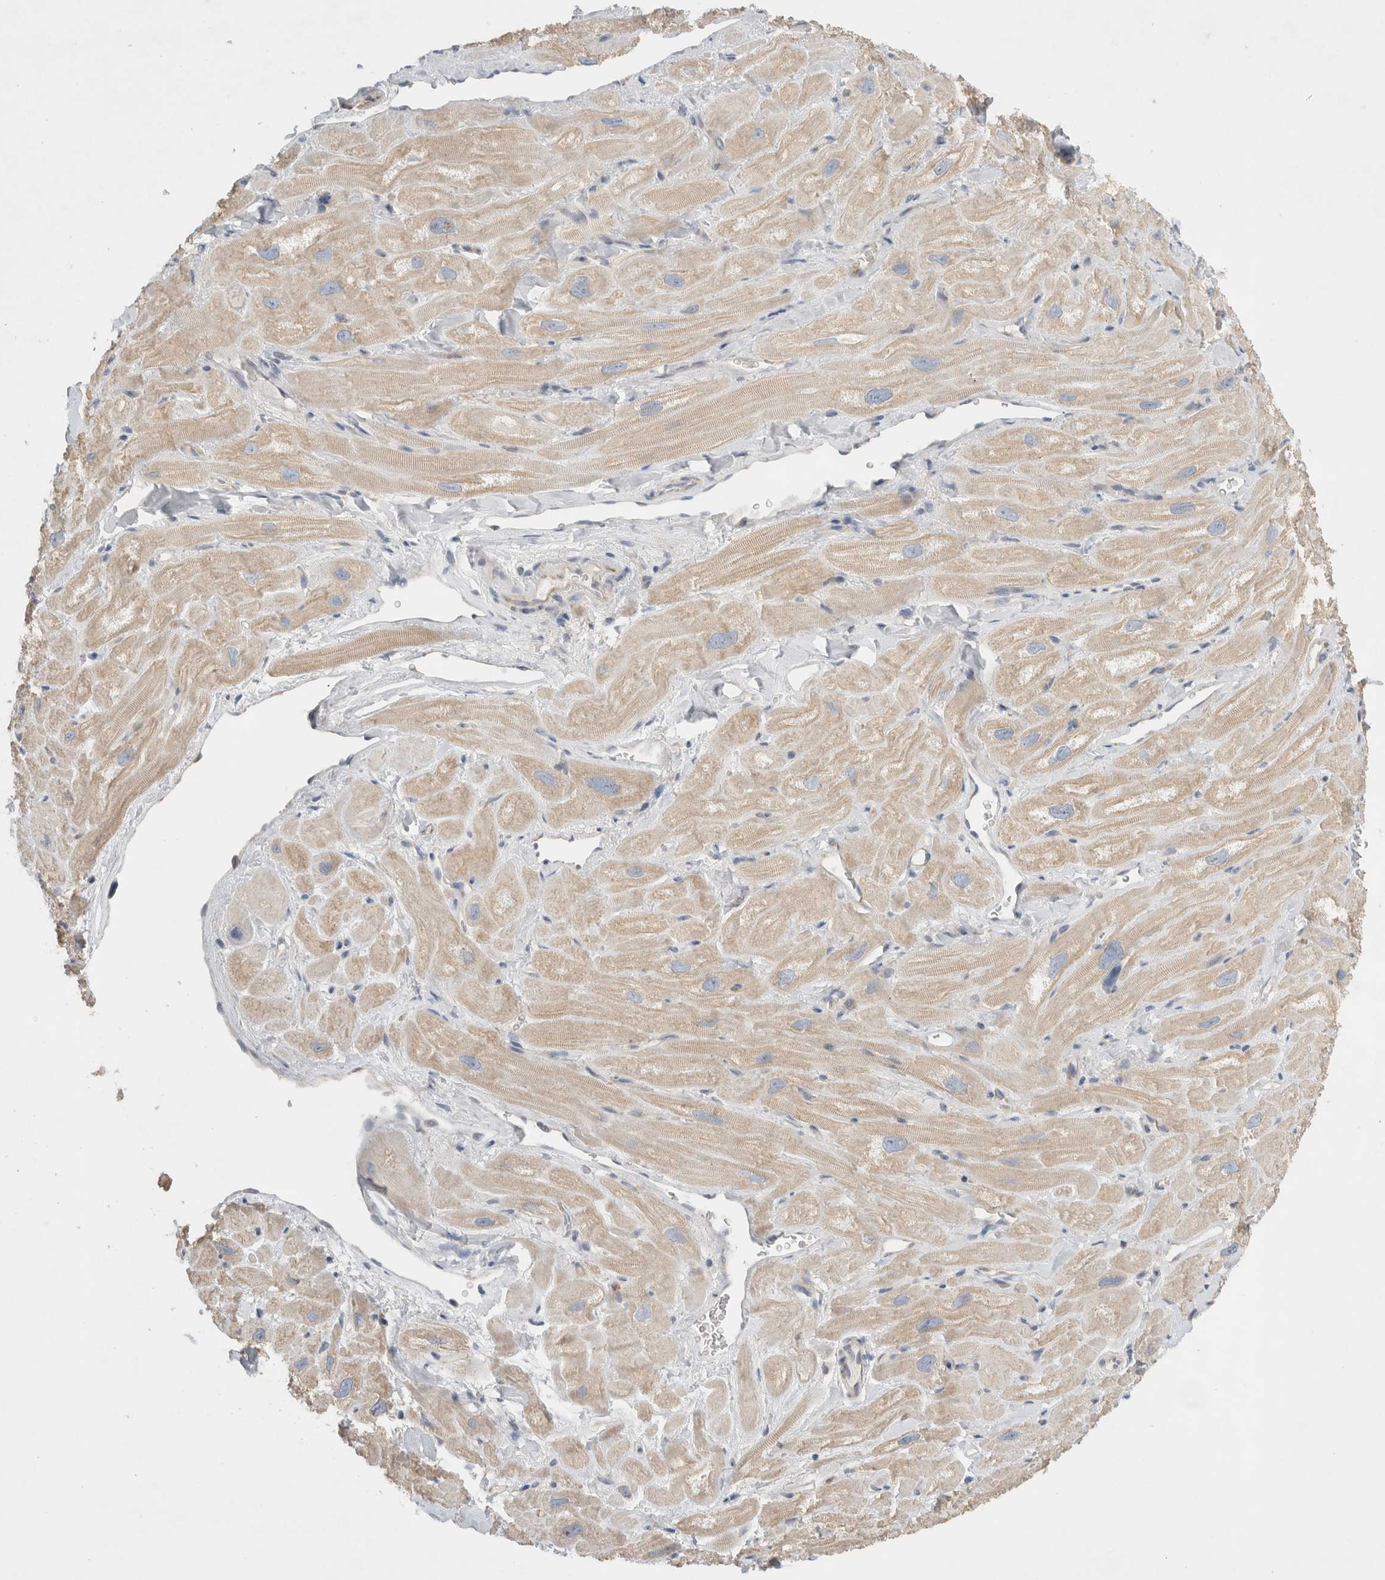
{"staining": {"intensity": "weak", "quantity": "25%-75%", "location": "cytoplasmic/membranous"}, "tissue": "heart muscle", "cell_type": "Cardiomyocytes", "image_type": "normal", "snomed": [{"axis": "morphology", "description": "Normal tissue, NOS"}, {"axis": "topography", "description": "Heart"}], "caption": "Immunohistochemical staining of normal human heart muscle exhibits weak cytoplasmic/membranous protein expression in approximately 25%-75% of cardiomyocytes. Using DAB (3,3'-diaminobenzidine) (brown) and hematoxylin (blue) stains, captured at high magnification using brightfield microscopy.", "gene": "ZNF23", "patient": {"sex": "male", "age": 49}}